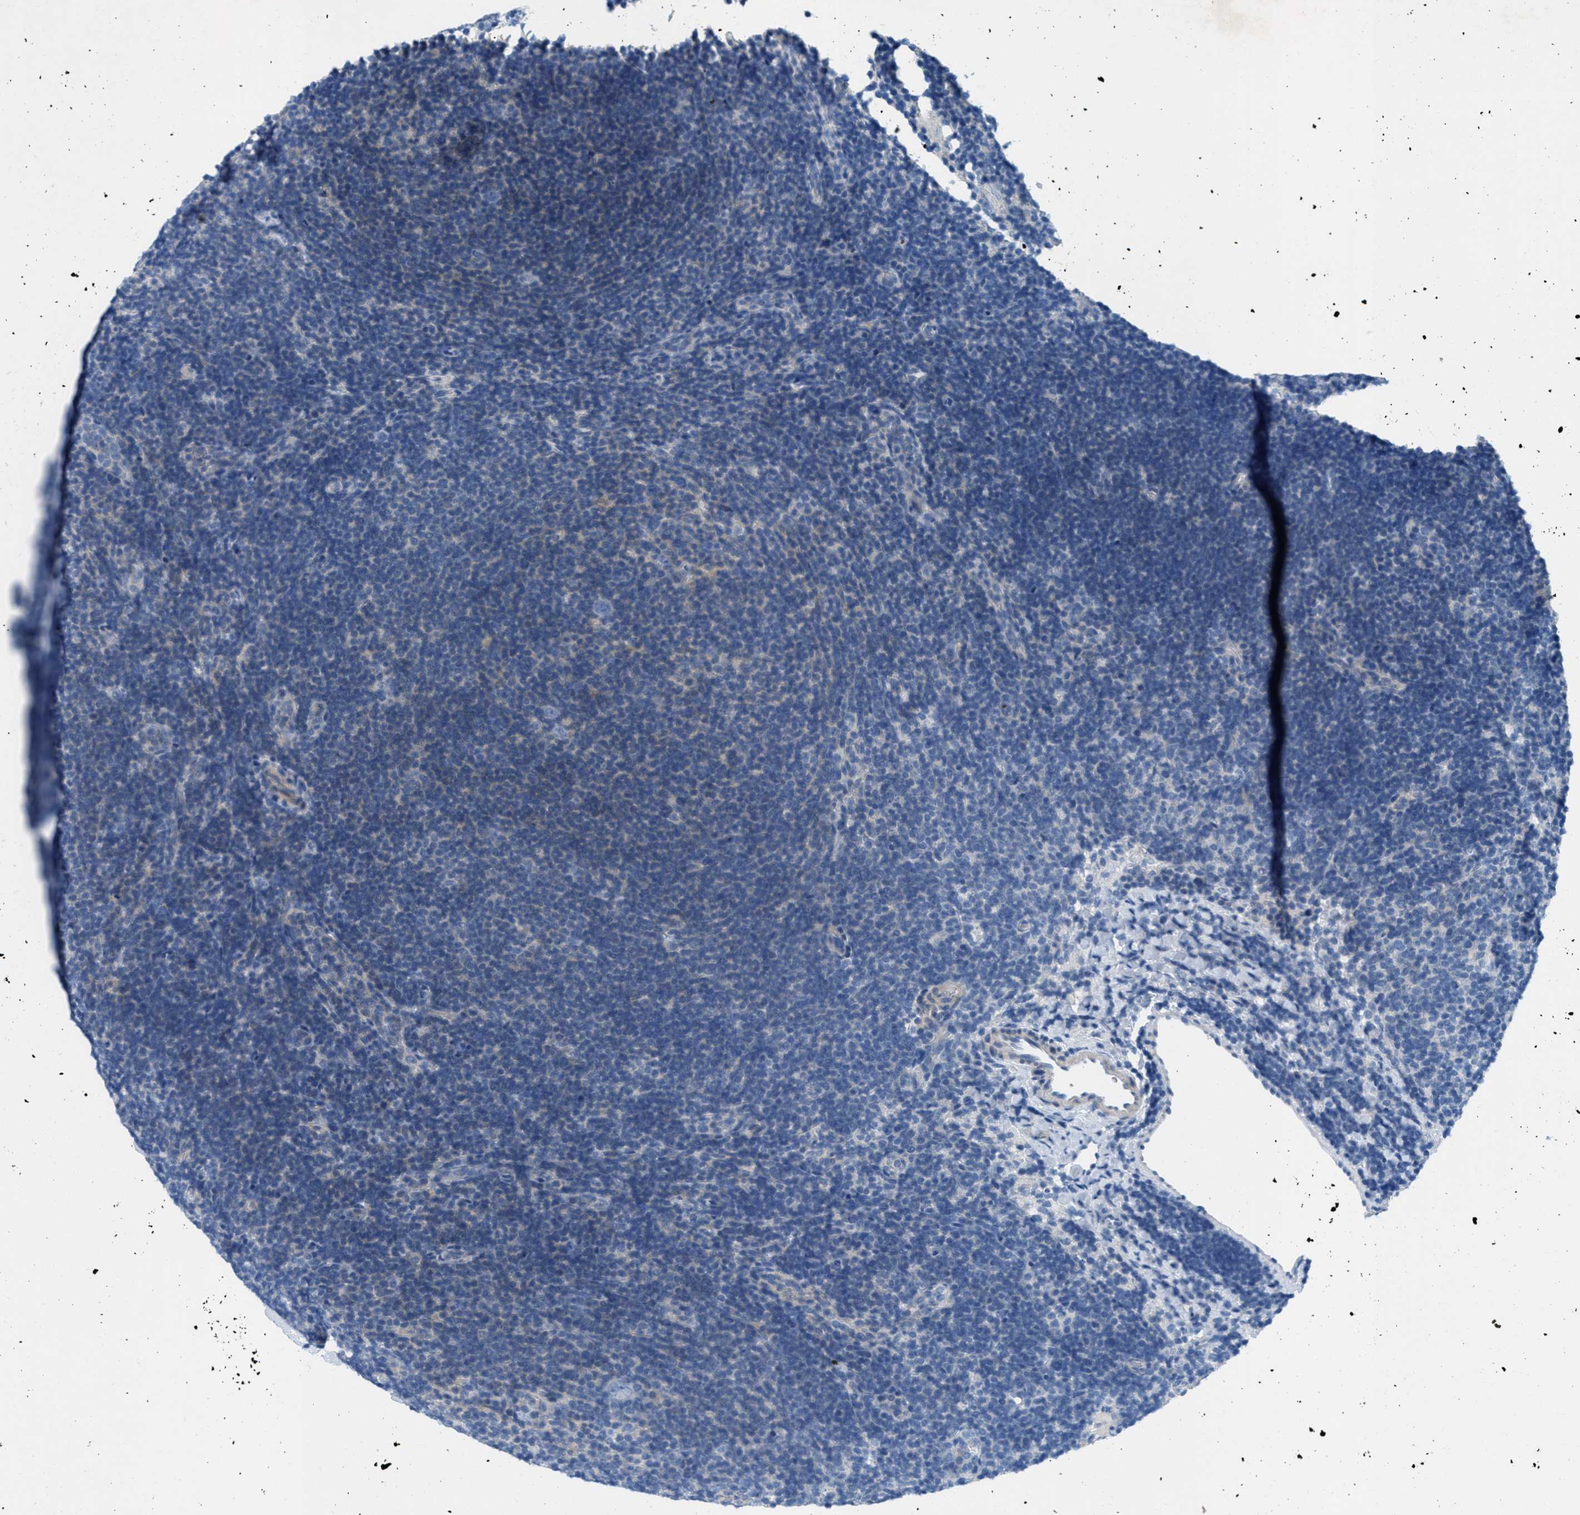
{"staining": {"intensity": "negative", "quantity": "none", "location": "none"}, "tissue": "lymphoma", "cell_type": "Tumor cells", "image_type": "cancer", "snomed": [{"axis": "morphology", "description": "Hodgkin's disease, NOS"}, {"axis": "topography", "description": "Lymph node"}], "caption": "Immunohistochemistry (IHC) of human Hodgkin's disease reveals no staining in tumor cells.", "gene": "GALNT17", "patient": {"sex": "female", "age": 57}}